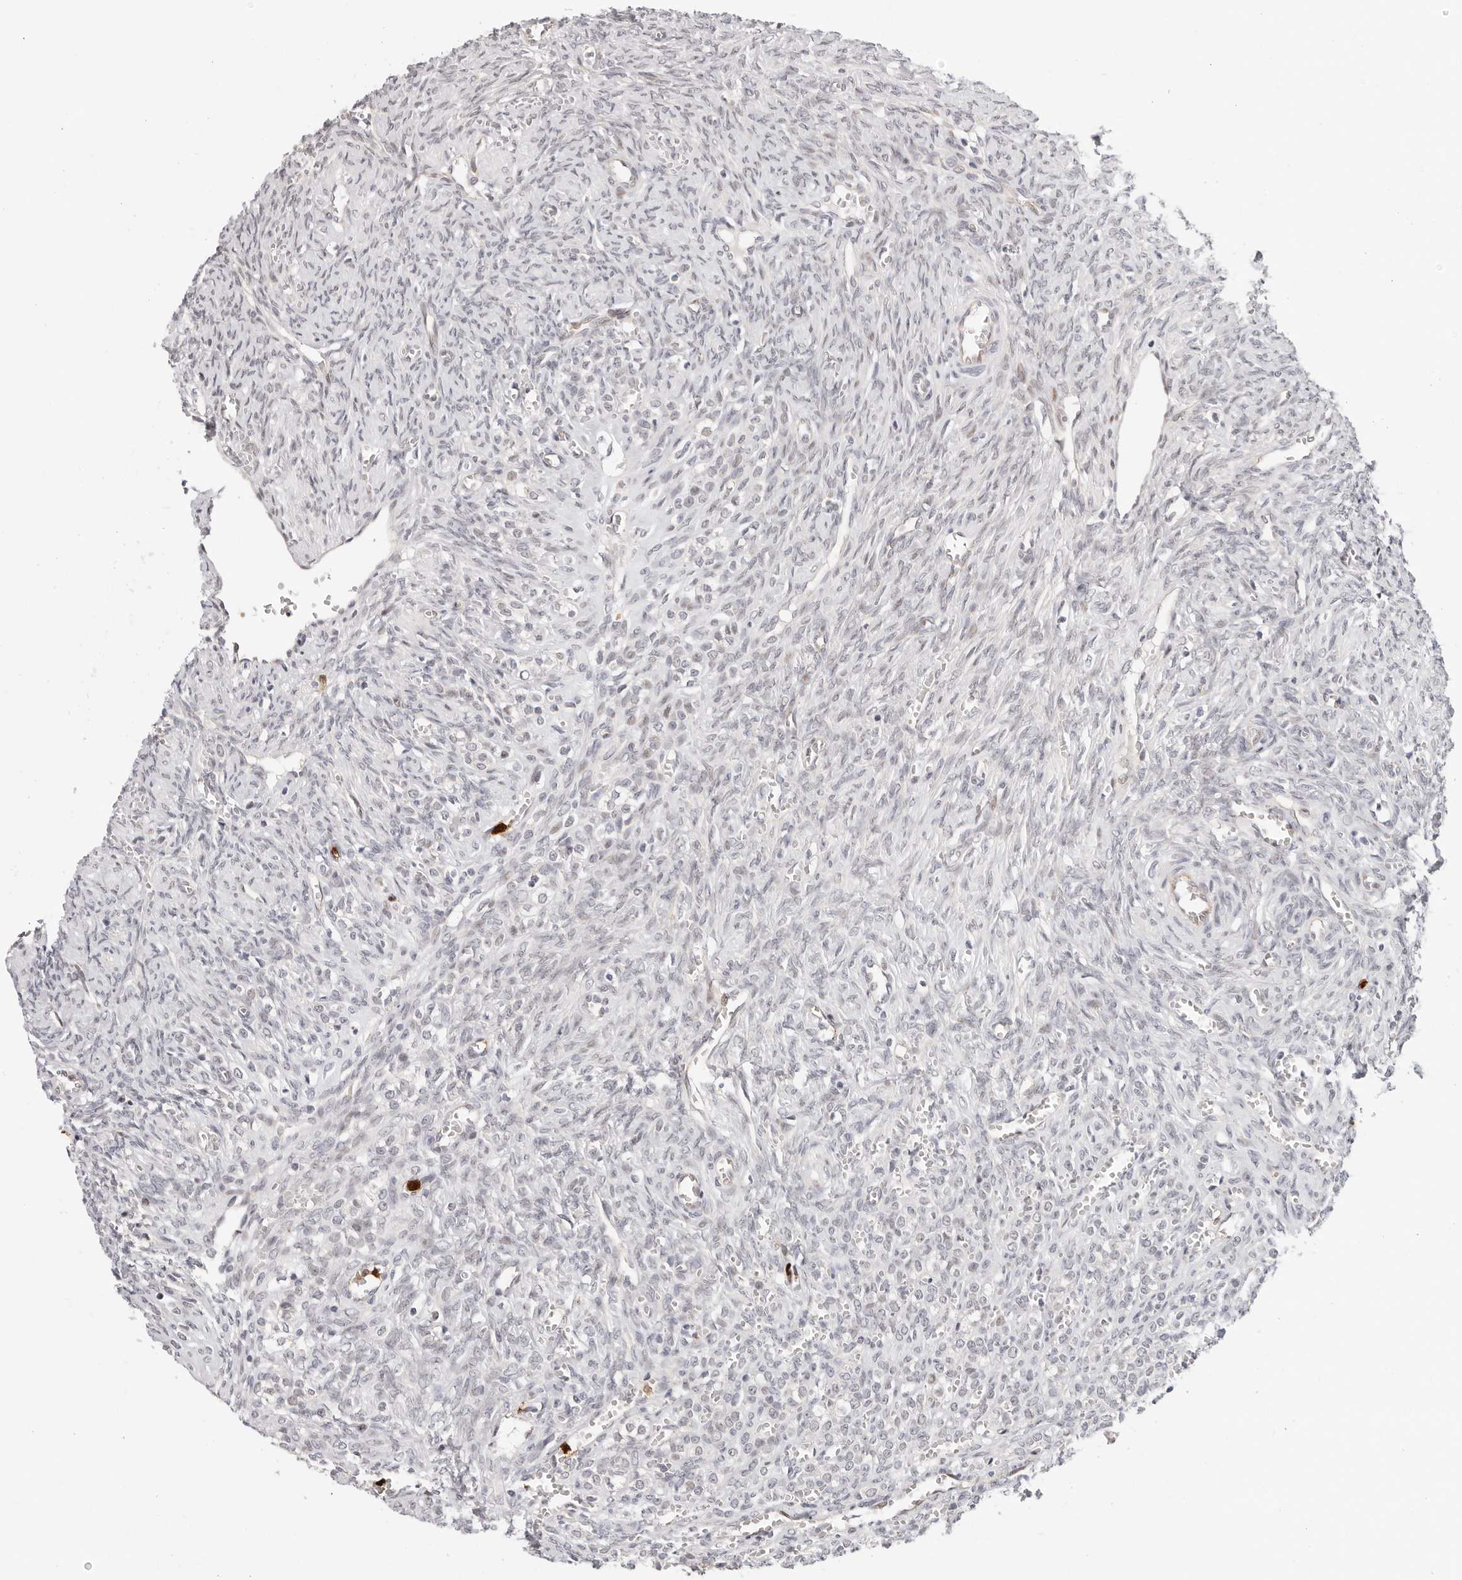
{"staining": {"intensity": "negative", "quantity": "none", "location": "none"}, "tissue": "ovary", "cell_type": "Ovarian stroma cells", "image_type": "normal", "snomed": [{"axis": "morphology", "description": "Normal tissue, NOS"}, {"axis": "topography", "description": "Ovary"}], "caption": "IHC of unremarkable ovary shows no staining in ovarian stroma cells.", "gene": "AFDN", "patient": {"sex": "female", "age": 41}}